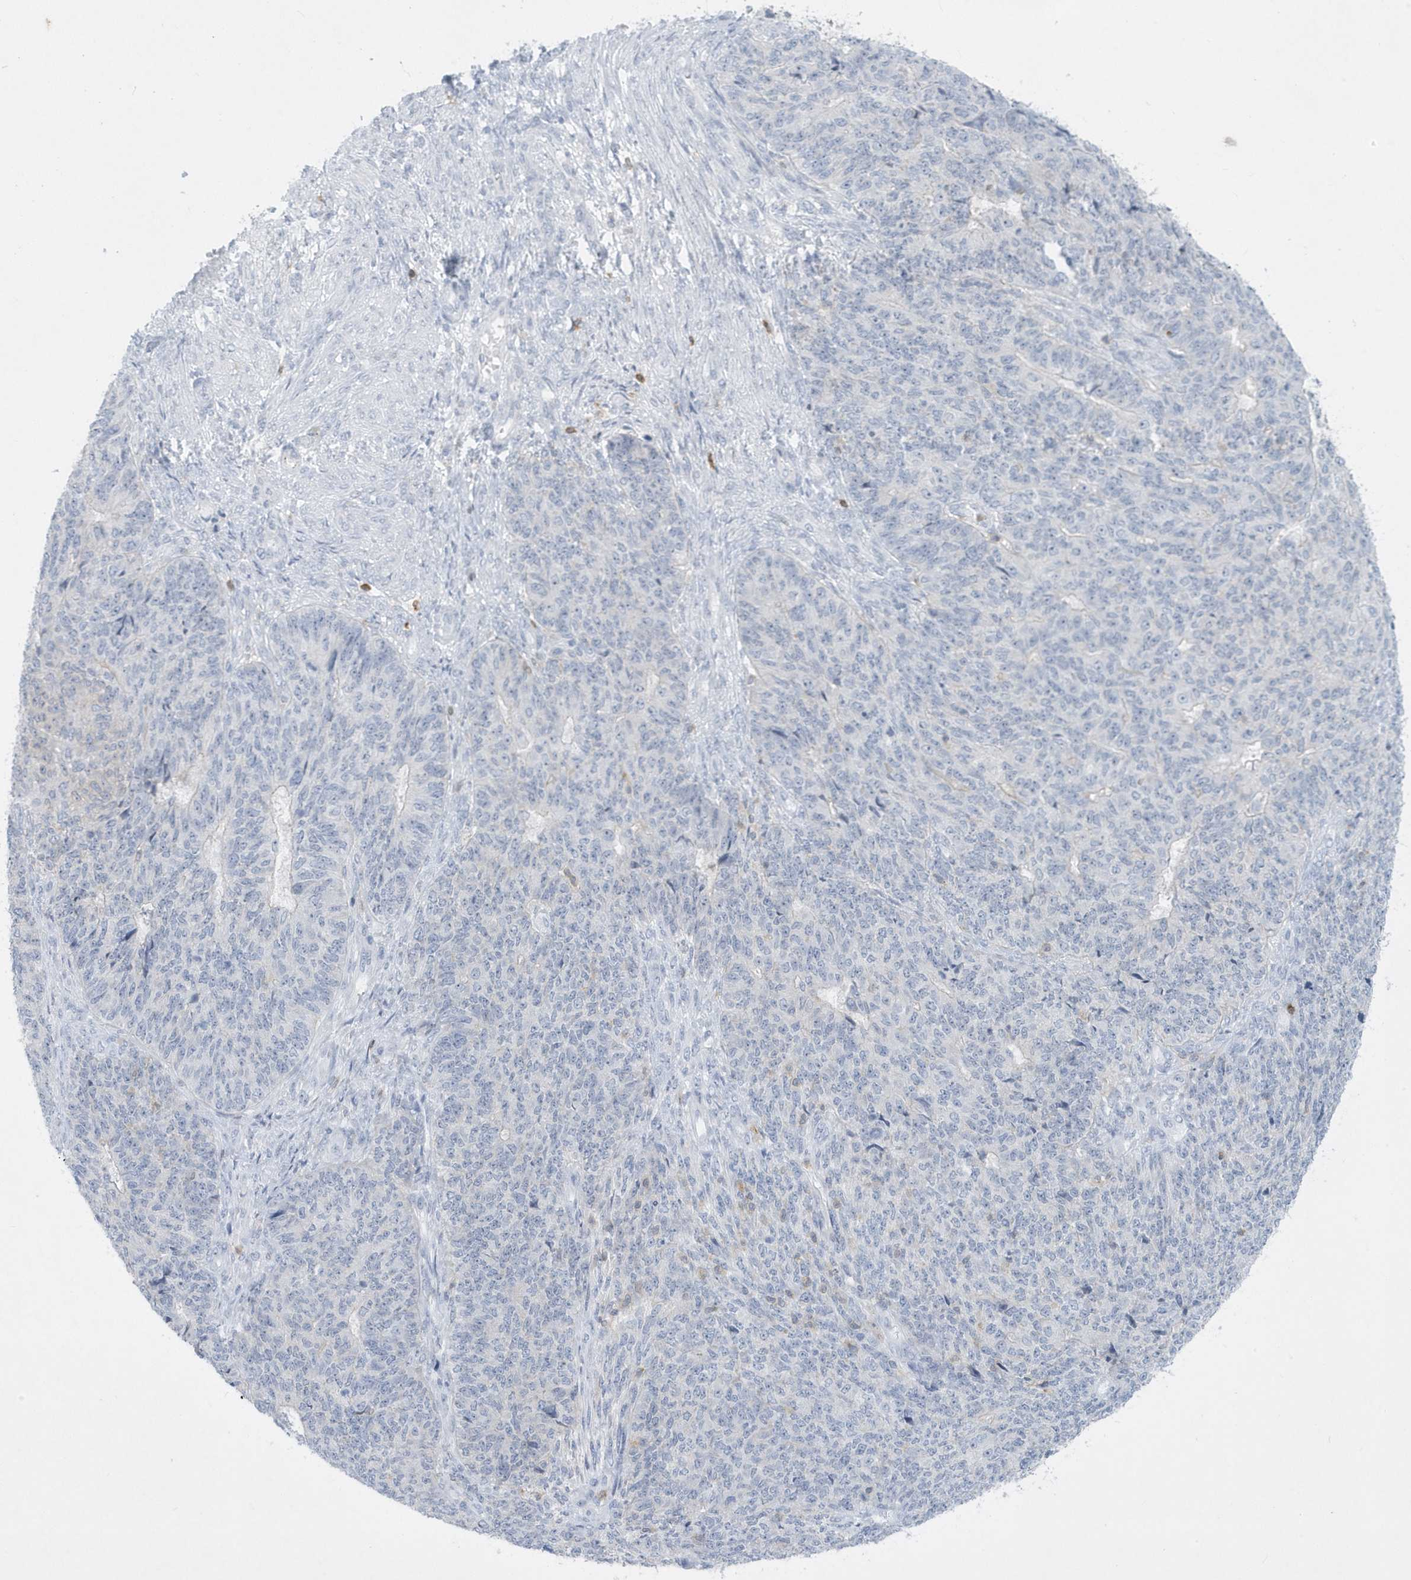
{"staining": {"intensity": "negative", "quantity": "none", "location": "none"}, "tissue": "endometrial cancer", "cell_type": "Tumor cells", "image_type": "cancer", "snomed": [{"axis": "morphology", "description": "Adenocarcinoma, NOS"}, {"axis": "topography", "description": "Endometrium"}], "caption": "This is an immunohistochemistry image of human adenocarcinoma (endometrial). There is no staining in tumor cells.", "gene": "PSD4", "patient": {"sex": "female", "age": 32}}